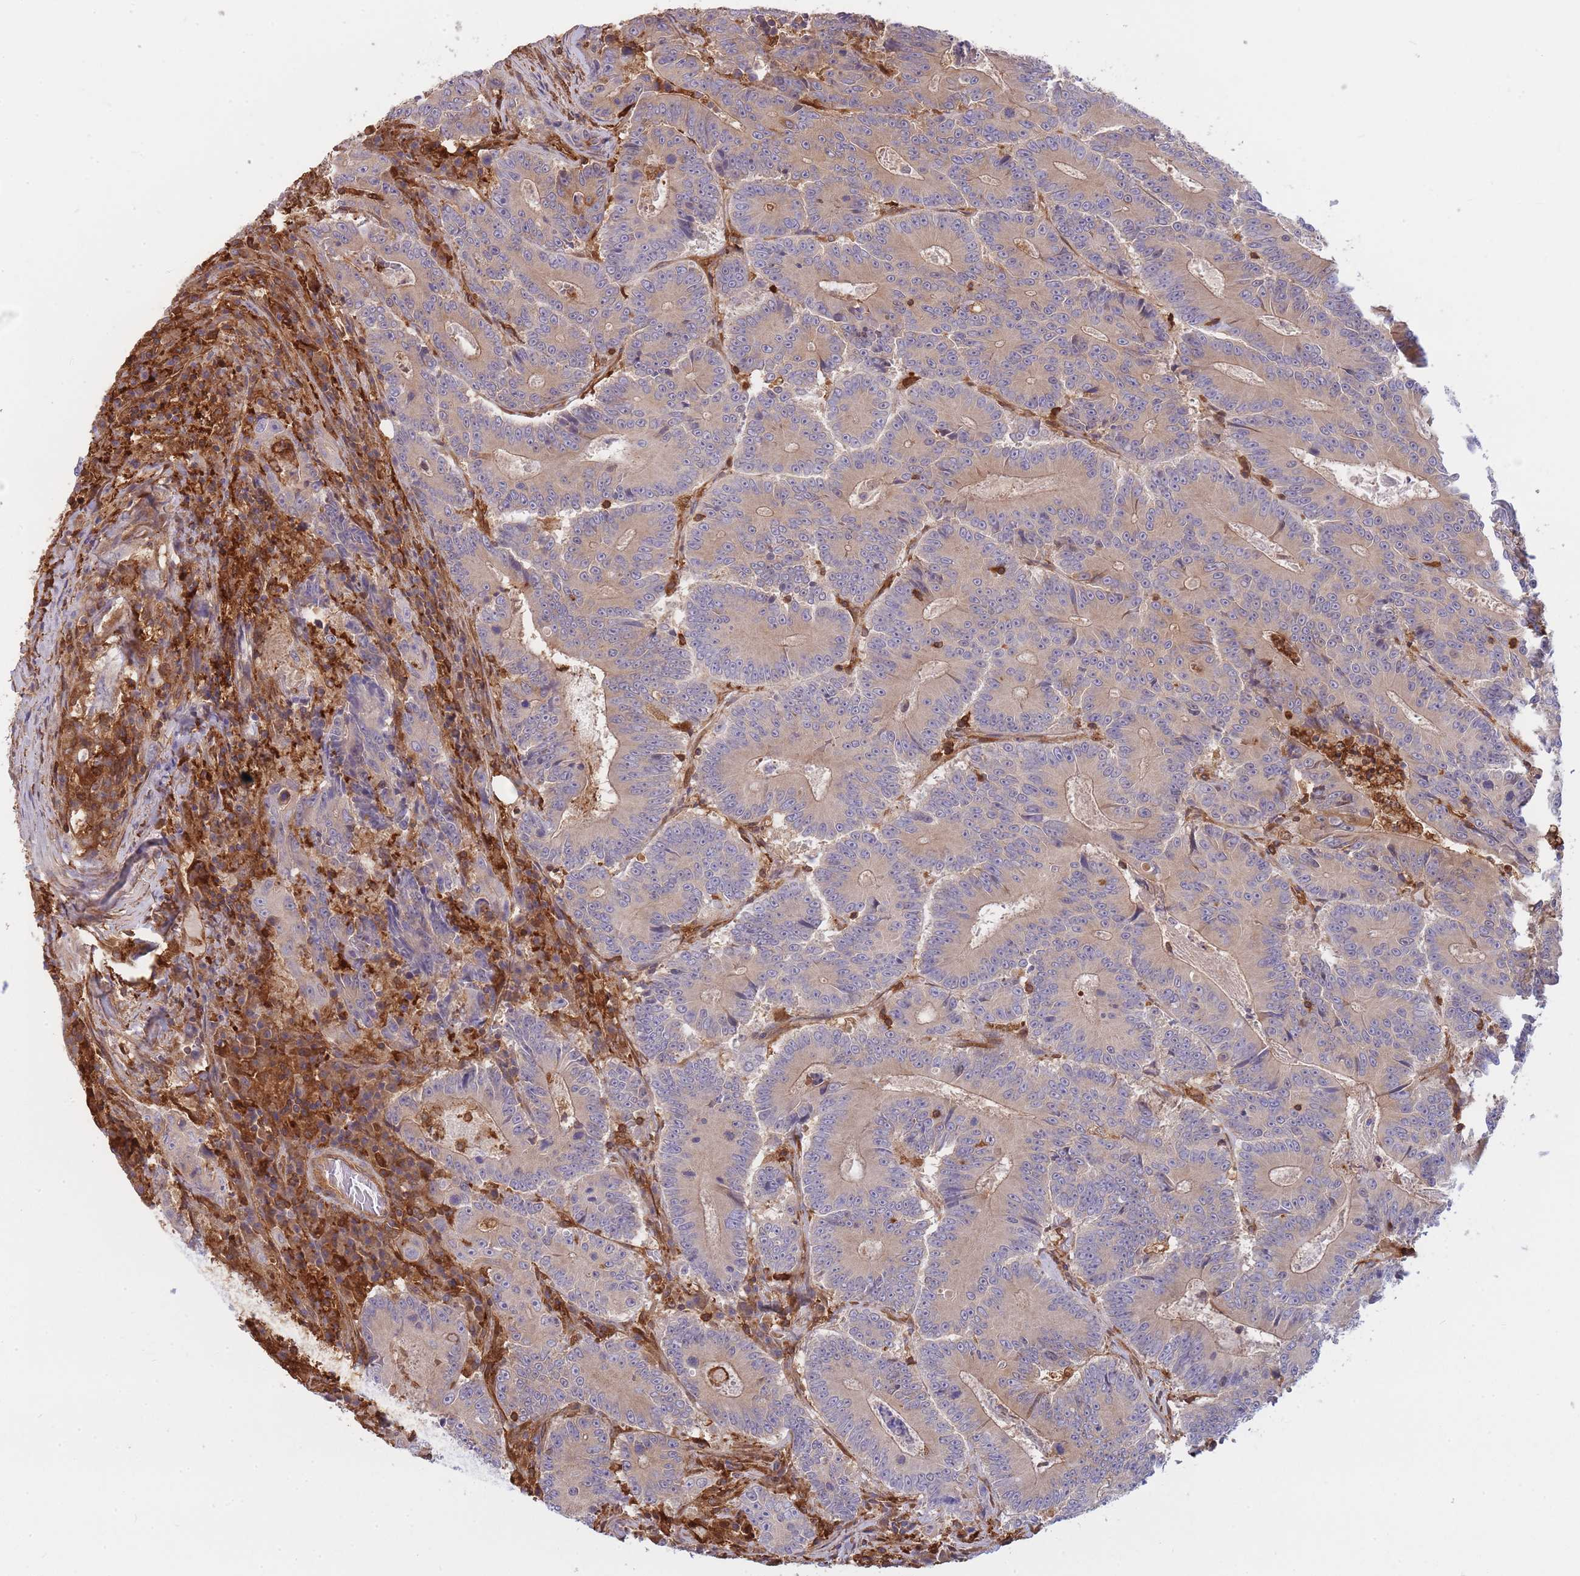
{"staining": {"intensity": "moderate", "quantity": ">75%", "location": "cytoplasmic/membranous"}, "tissue": "colorectal cancer", "cell_type": "Tumor cells", "image_type": "cancer", "snomed": [{"axis": "morphology", "description": "Adenocarcinoma, NOS"}, {"axis": "topography", "description": "Colon"}], "caption": "Immunohistochemical staining of human colorectal adenocarcinoma reveals moderate cytoplasmic/membranous protein expression in approximately >75% of tumor cells. Nuclei are stained in blue.", "gene": "SLC4A9", "patient": {"sex": "male", "age": 83}}